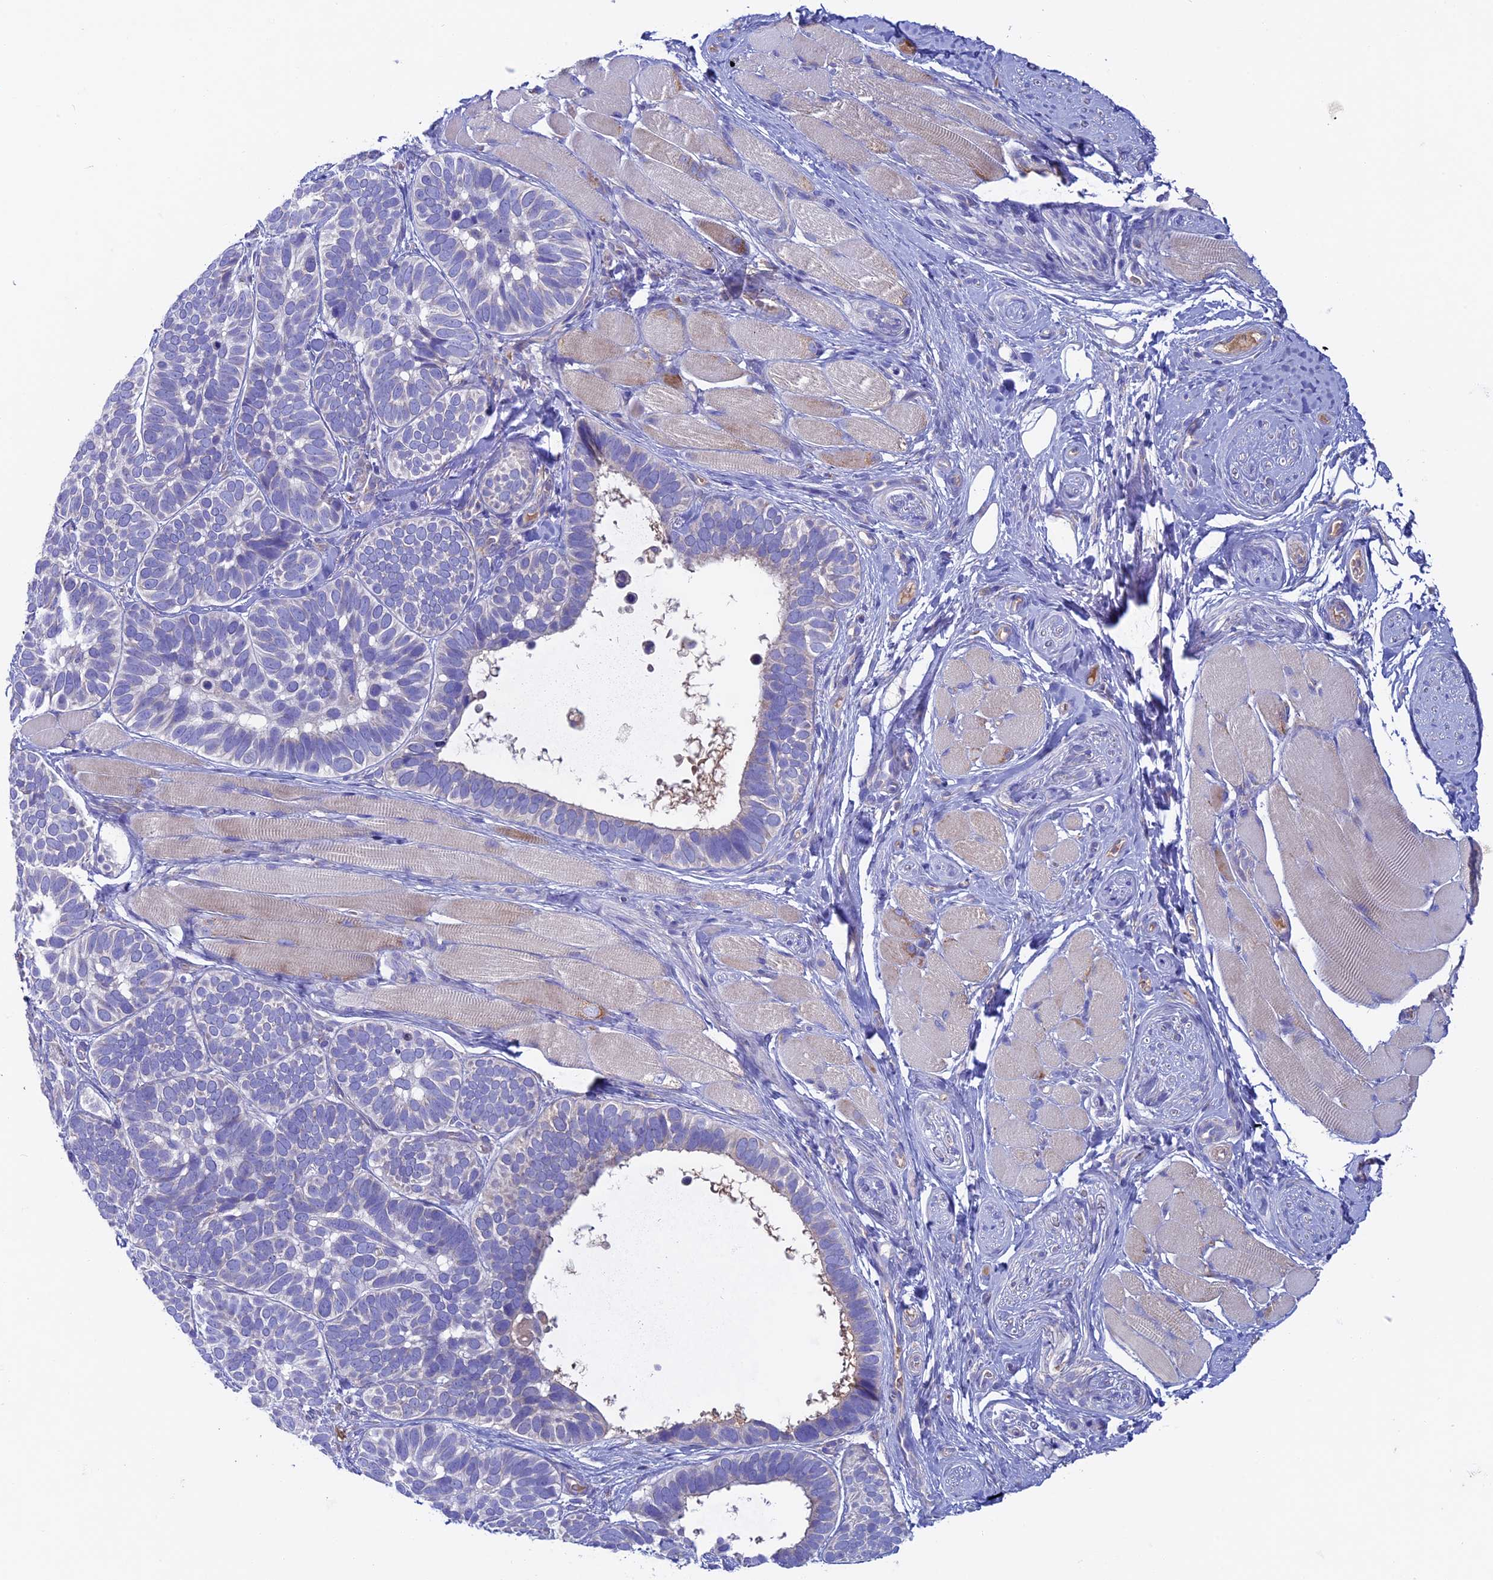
{"staining": {"intensity": "negative", "quantity": "none", "location": "none"}, "tissue": "skin cancer", "cell_type": "Tumor cells", "image_type": "cancer", "snomed": [{"axis": "morphology", "description": "Basal cell carcinoma"}, {"axis": "topography", "description": "Skin"}], "caption": "Photomicrograph shows no significant protein expression in tumor cells of skin basal cell carcinoma.", "gene": "SLC15A5", "patient": {"sex": "male", "age": 62}}